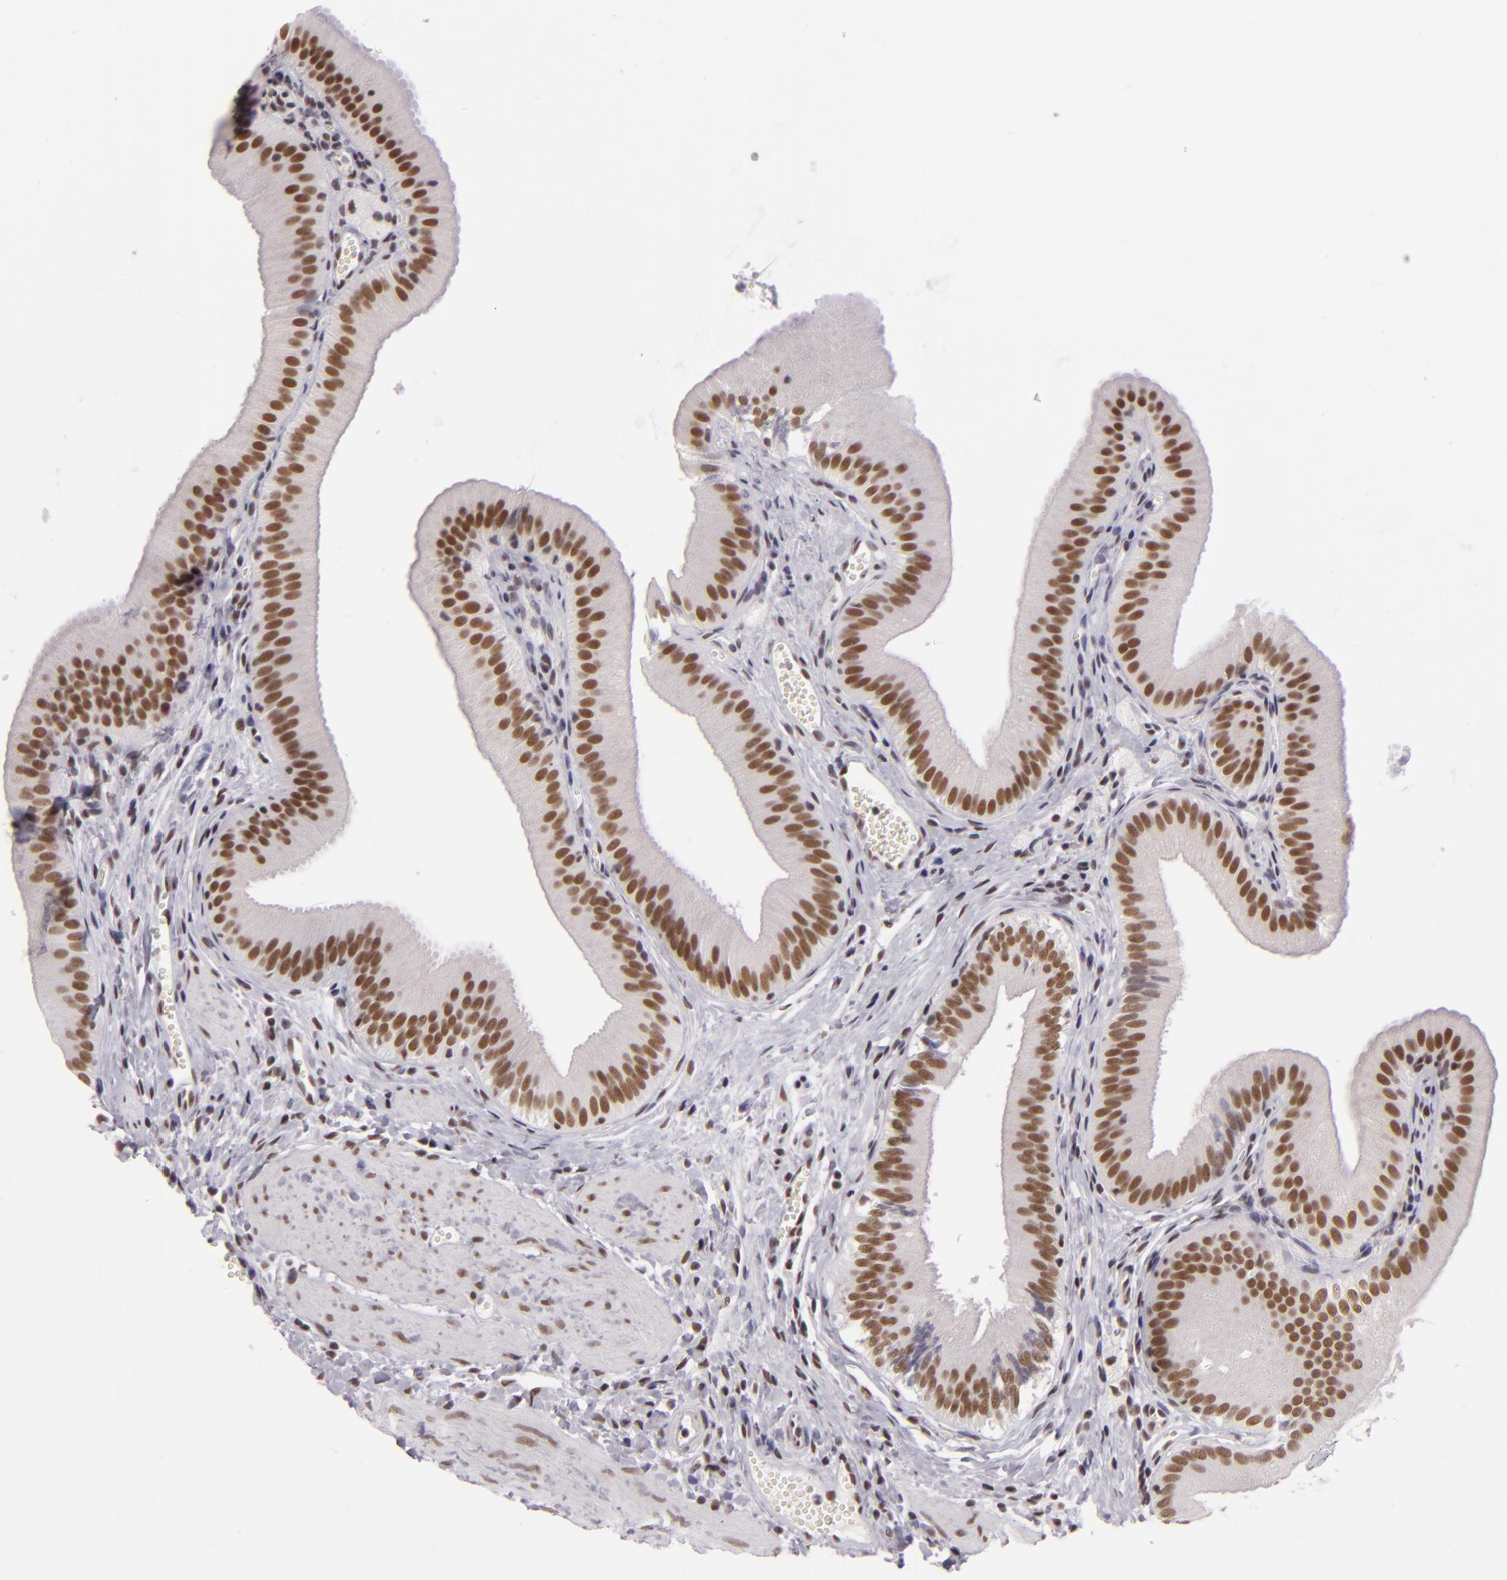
{"staining": {"intensity": "moderate", "quantity": ">75%", "location": "nuclear"}, "tissue": "gallbladder", "cell_type": "Glandular cells", "image_type": "normal", "snomed": [{"axis": "morphology", "description": "Normal tissue, NOS"}, {"axis": "topography", "description": "Gallbladder"}], "caption": "Protein expression analysis of benign human gallbladder reveals moderate nuclear positivity in about >75% of glandular cells. The staining is performed using DAB brown chromogen to label protein expression. The nuclei are counter-stained blue using hematoxylin.", "gene": "BRD8", "patient": {"sex": "female", "age": 24}}